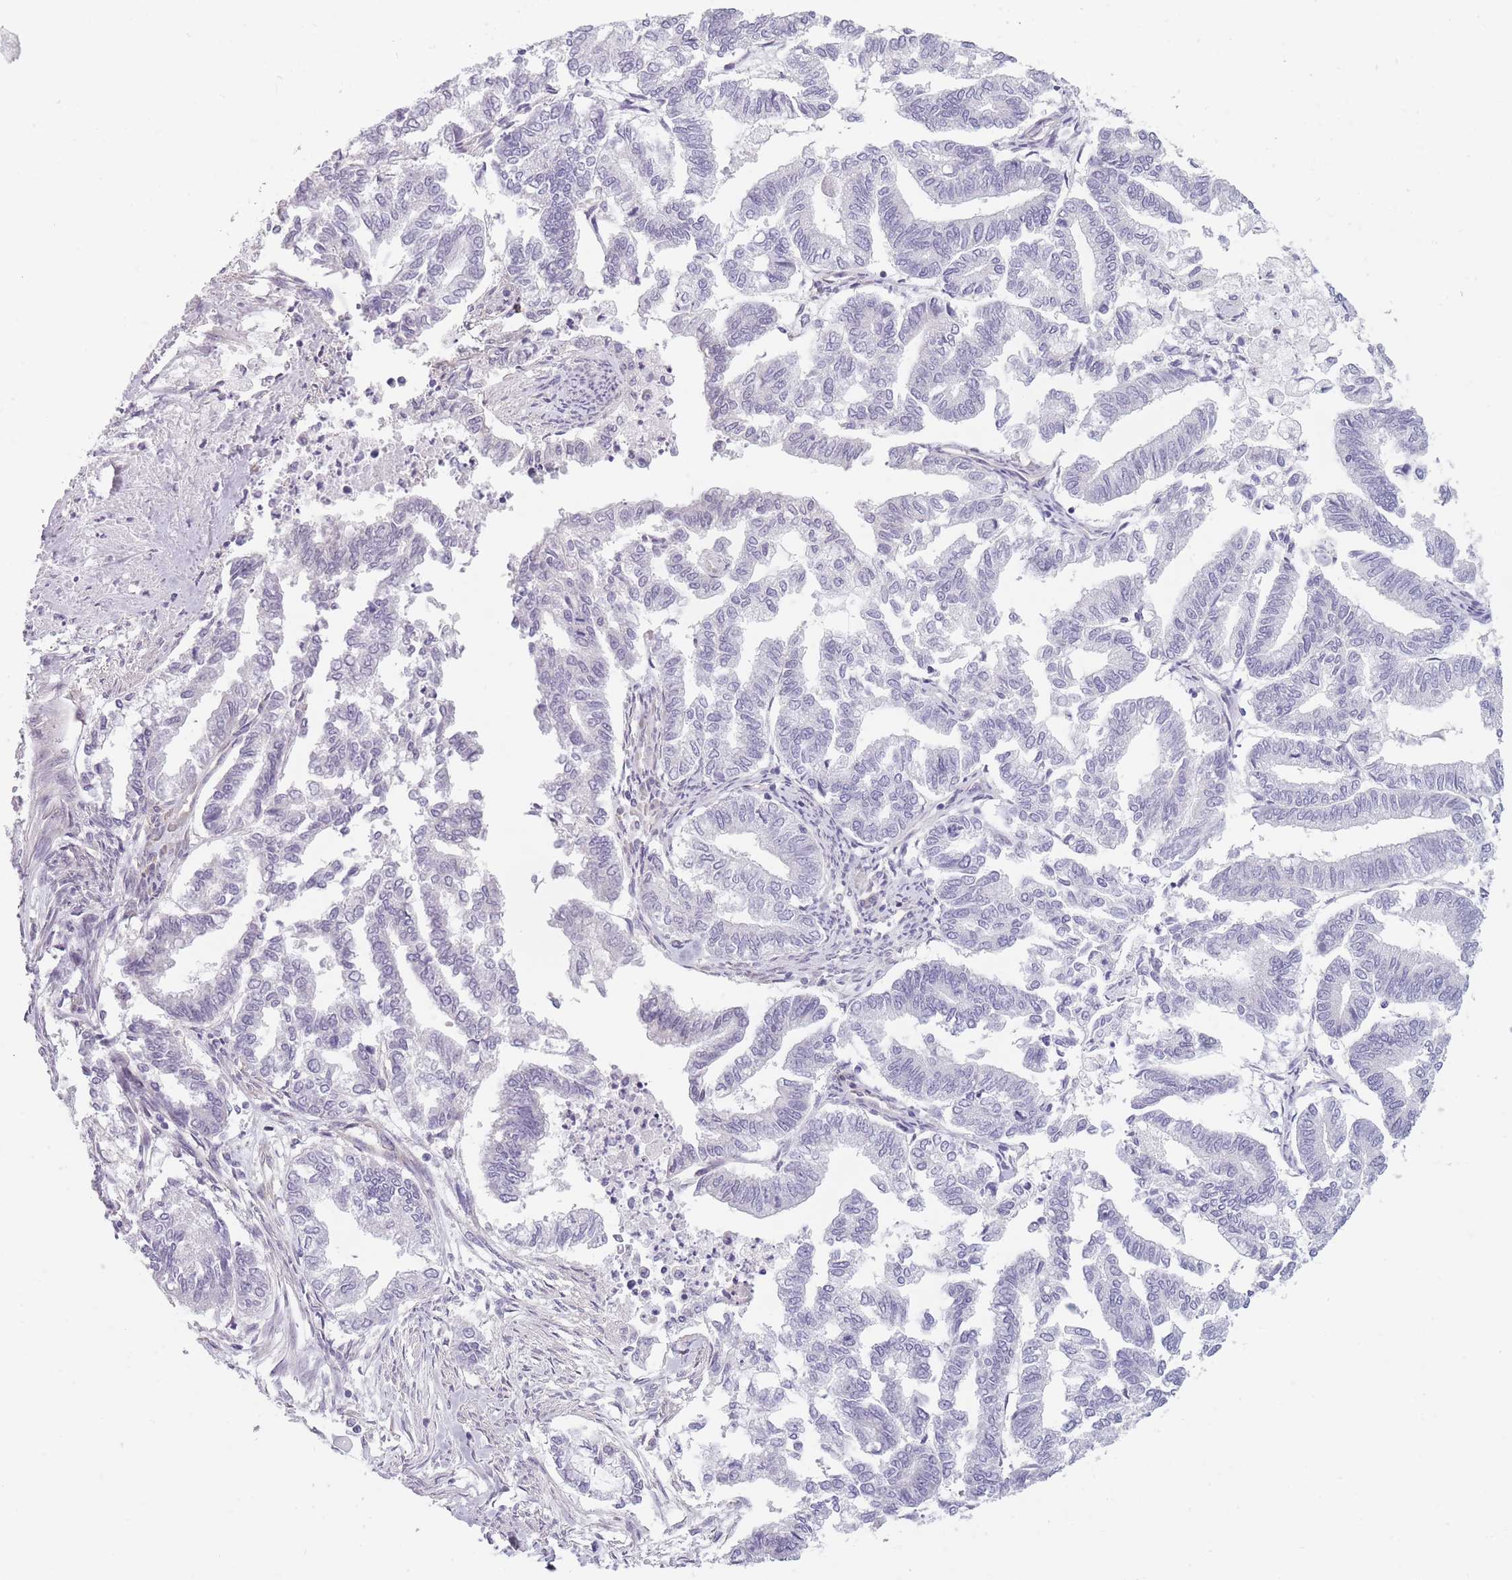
{"staining": {"intensity": "negative", "quantity": "none", "location": "none"}, "tissue": "endometrial cancer", "cell_type": "Tumor cells", "image_type": "cancer", "snomed": [{"axis": "morphology", "description": "Adenocarcinoma, NOS"}, {"axis": "topography", "description": "Endometrium"}], "caption": "The micrograph reveals no staining of tumor cells in endometrial adenocarcinoma. Brightfield microscopy of immunohistochemistry (IHC) stained with DAB (brown) and hematoxylin (blue), captured at high magnification.", "gene": "OR6B3", "patient": {"sex": "female", "age": 79}}